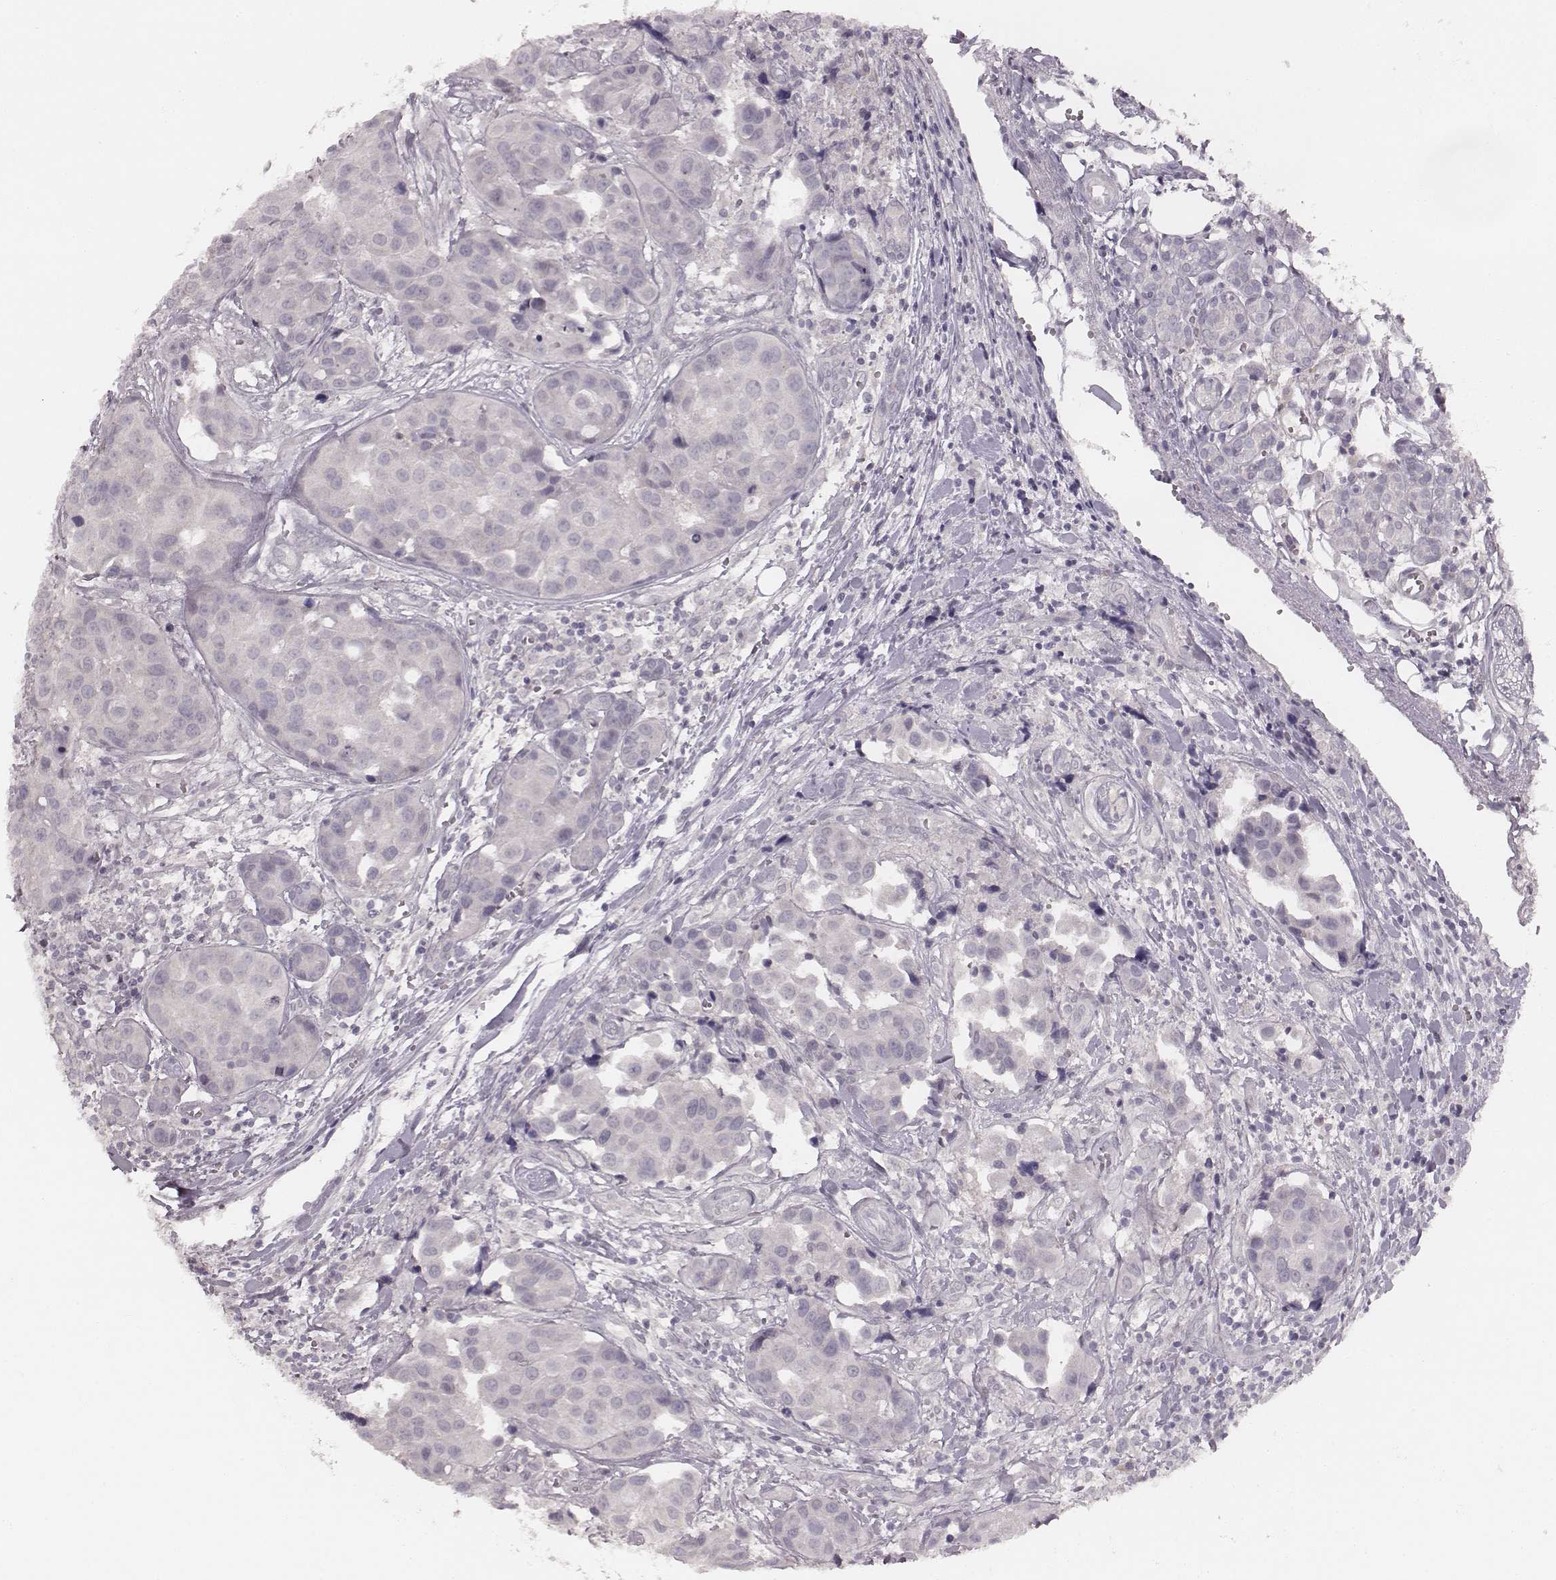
{"staining": {"intensity": "negative", "quantity": "none", "location": "none"}, "tissue": "head and neck cancer", "cell_type": "Tumor cells", "image_type": "cancer", "snomed": [{"axis": "morphology", "description": "Adenocarcinoma, NOS"}, {"axis": "topography", "description": "Head-Neck"}], "caption": "Adenocarcinoma (head and neck) stained for a protein using IHC displays no expression tumor cells.", "gene": "LY6K", "patient": {"sex": "male", "age": 76}}